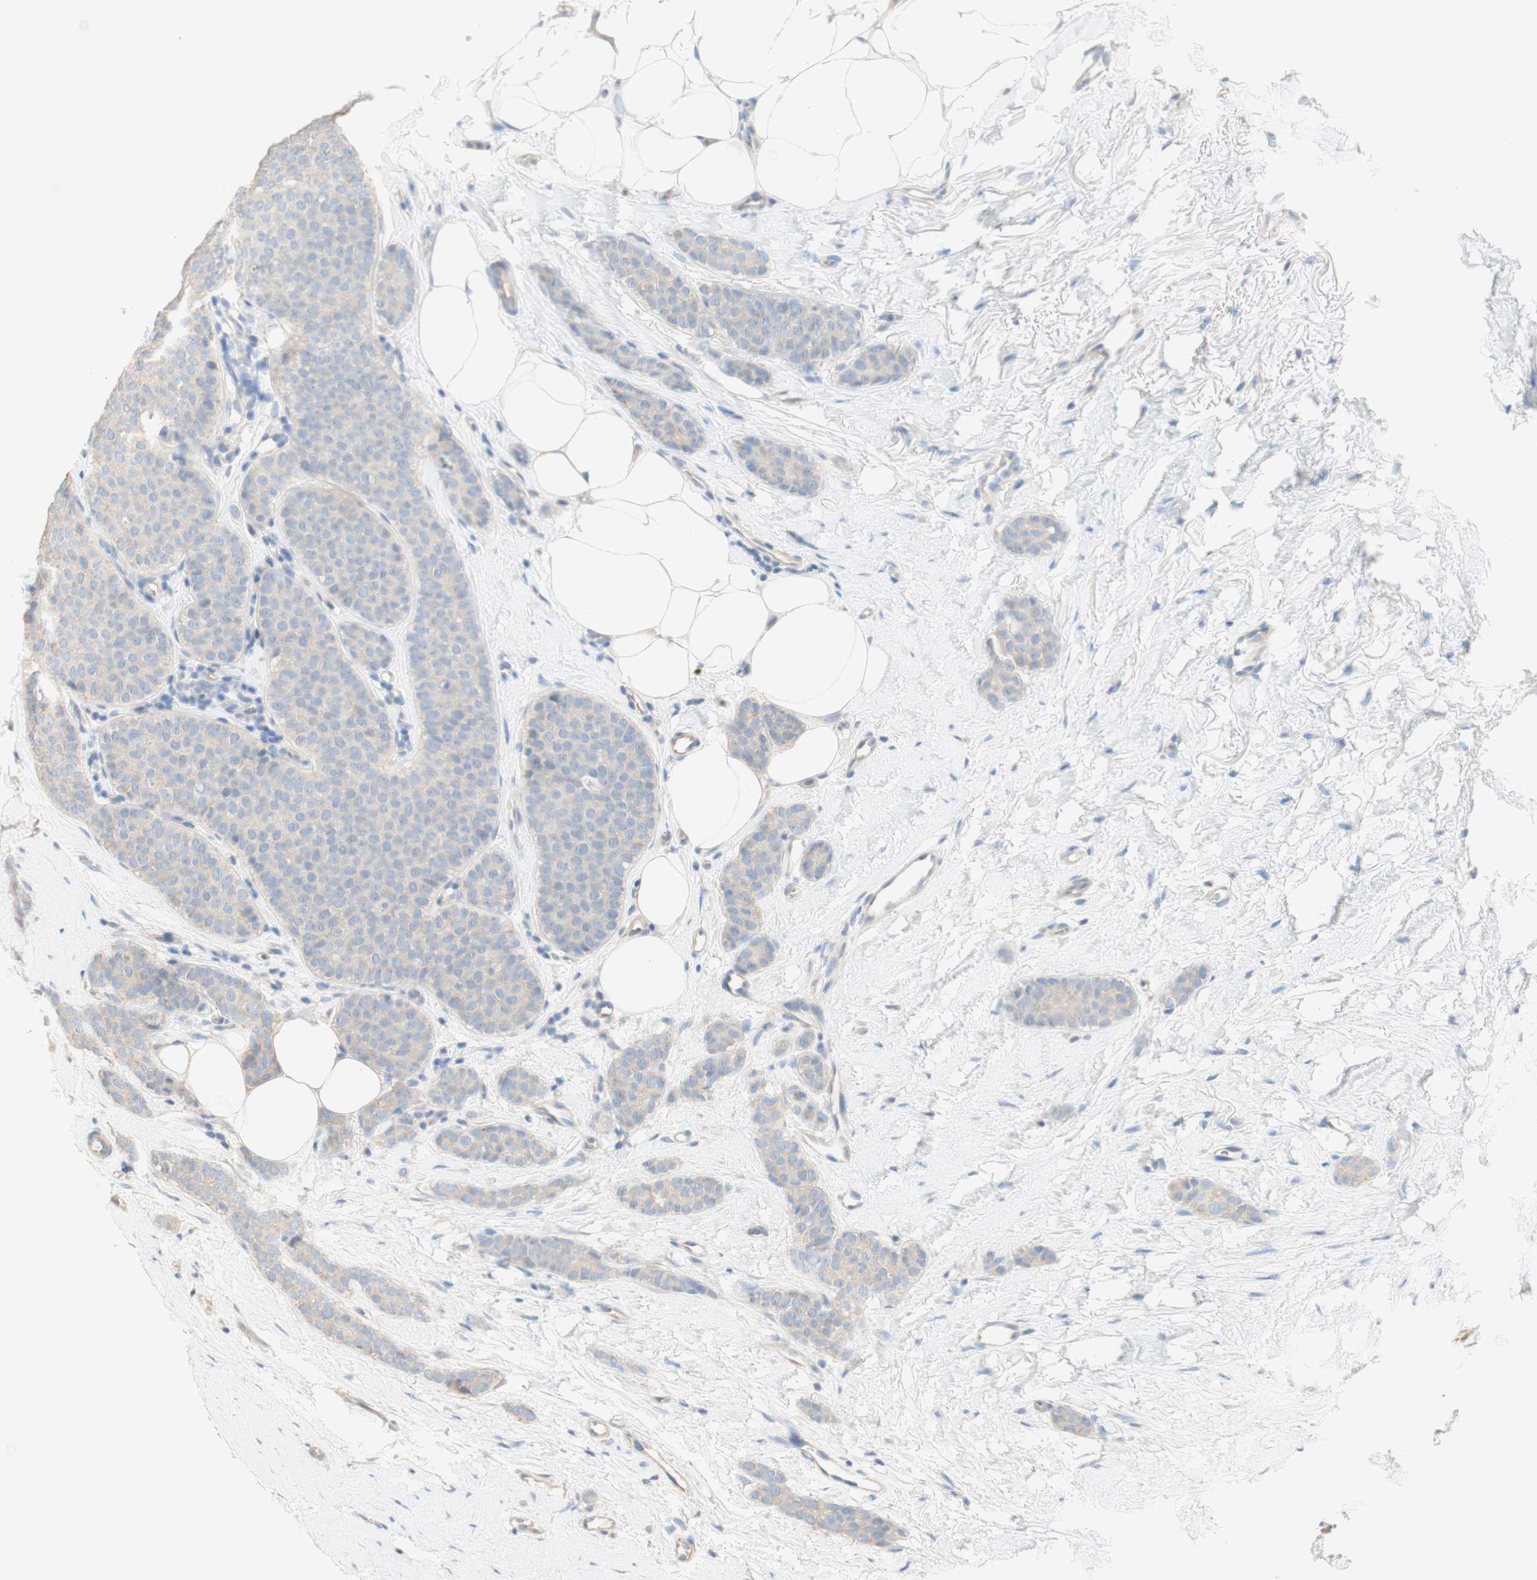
{"staining": {"intensity": "weak", "quantity": ">75%", "location": "cytoplasmic/membranous"}, "tissue": "breast cancer", "cell_type": "Tumor cells", "image_type": "cancer", "snomed": [{"axis": "morphology", "description": "Lobular carcinoma"}, {"axis": "topography", "description": "Skin"}, {"axis": "topography", "description": "Breast"}], "caption": "Protein expression by immunohistochemistry displays weak cytoplasmic/membranous staining in approximately >75% of tumor cells in breast cancer.", "gene": "MANEA", "patient": {"sex": "female", "age": 46}}